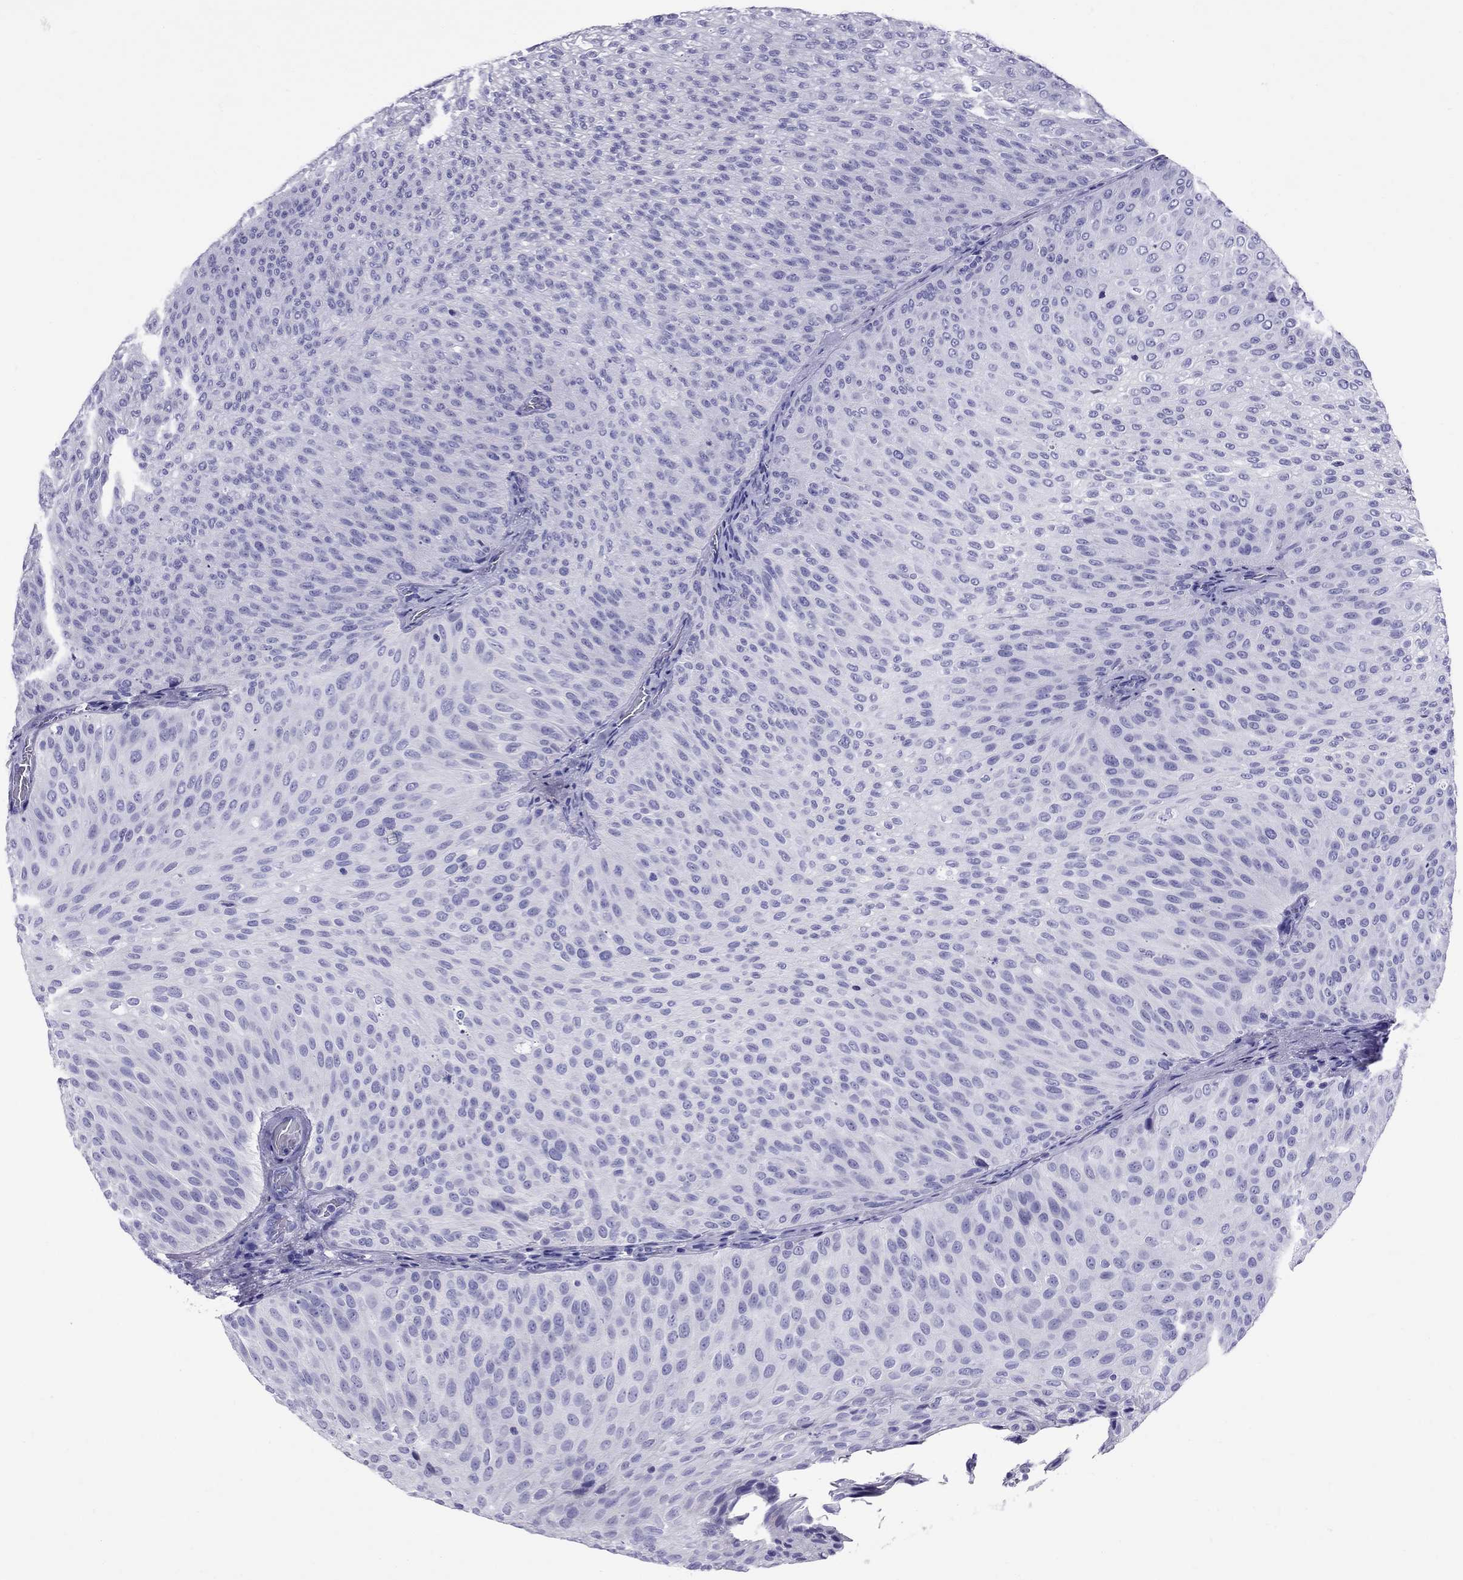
{"staining": {"intensity": "negative", "quantity": "none", "location": "none"}, "tissue": "urothelial cancer", "cell_type": "Tumor cells", "image_type": "cancer", "snomed": [{"axis": "morphology", "description": "Urothelial carcinoma, Low grade"}, {"axis": "topography", "description": "Urinary bladder"}], "caption": "Urothelial carcinoma (low-grade) stained for a protein using immunohistochemistry reveals no expression tumor cells.", "gene": "AVPR1B", "patient": {"sex": "male", "age": 78}}